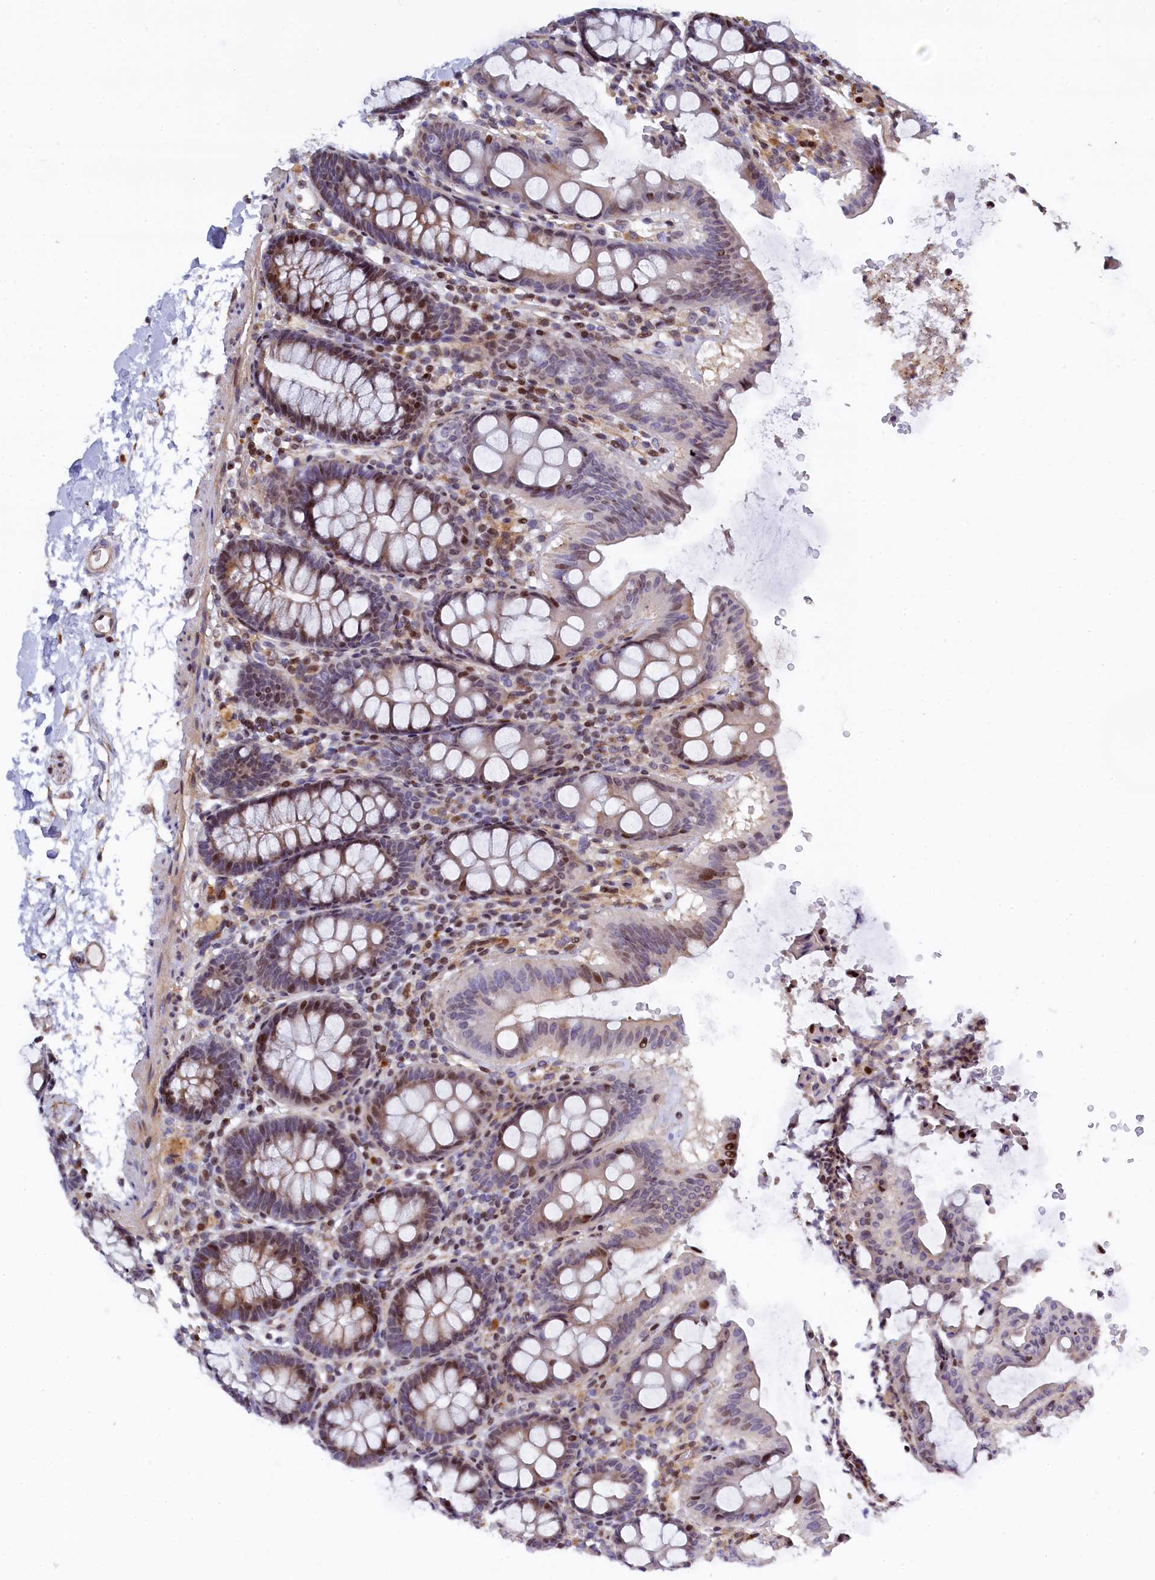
{"staining": {"intensity": "moderate", "quantity": ">75%", "location": "cytoplasmic/membranous"}, "tissue": "colon", "cell_type": "Endothelial cells", "image_type": "normal", "snomed": [{"axis": "morphology", "description": "Normal tissue, NOS"}, {"axis": "topography", "description": "Colon"}], "caption": "High-magnification brightfield microscopy of normal colon stained with DAB (brown) and counterstained with hematoxylin (blue). endothelial cells exhibit moderate cytoplasmic/membranous staining is present in about>75% of cells. (Stains: DAB (3,3'-diaminobenzidine) in brown, nuclei in blue, Microscopy: brightfield microscopy at high magnification).", "gene": "TGDS", "patient": {"sex": "male", "age": 75}}